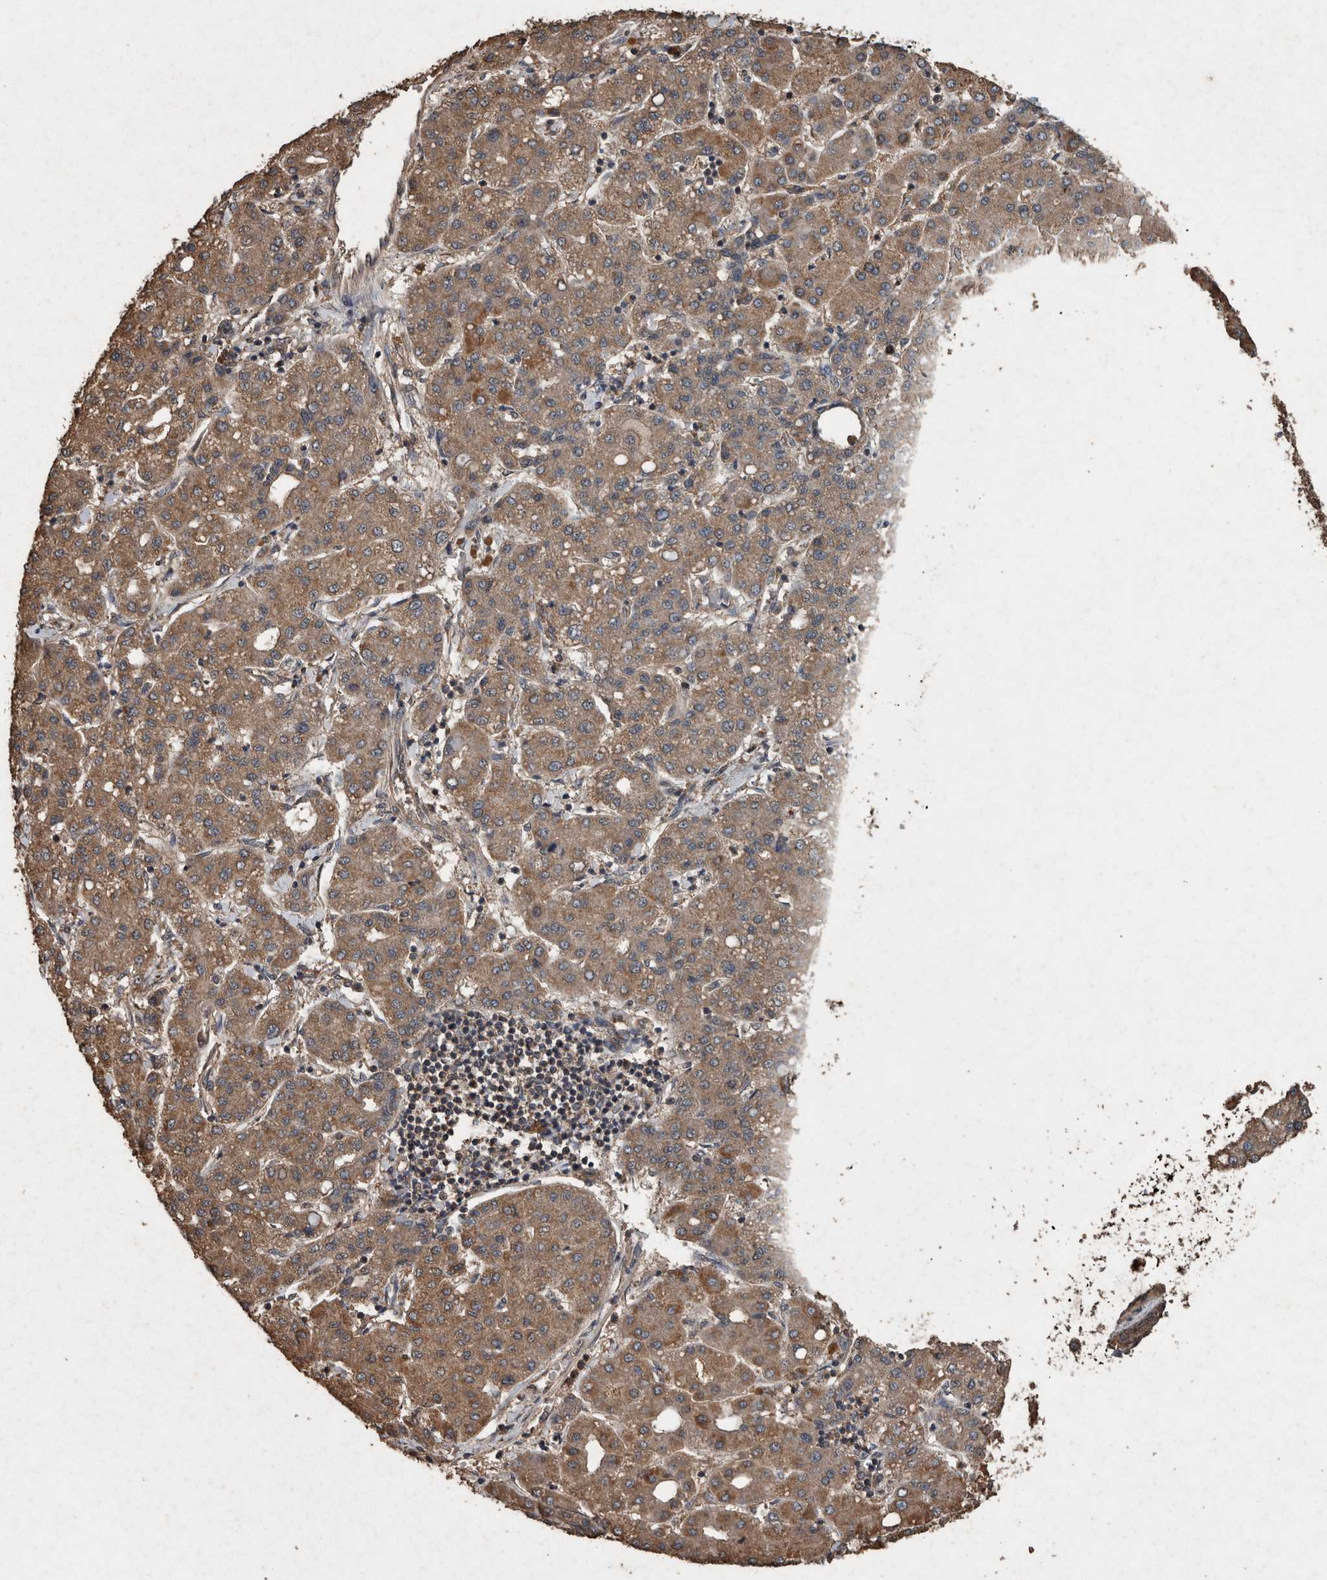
{"staining": {"intensity": "moderate", "quantity": ">75%", "location": "cytoplasmic/membranous"}, "tissue": "liver cancer", "cell_type": "Tumor cells", "image_type": "cancer", "snomed": [{"axis": "morphology", "description": "Carcinoma, Hepatocellular, NOS"}, {"axis": "topography", "description": "Liver"}], "caption": "Immunohistochemical staining of liver hepatocellular carcinoma shows medium levels of moderate cytoplasmic/membranous staining in about >75% of tumor cells. The protein is shown in brown color, while the nuclei are stained blue.", "gene": "FGFRL1", "patient": {"sex": "male", "age": 65}}